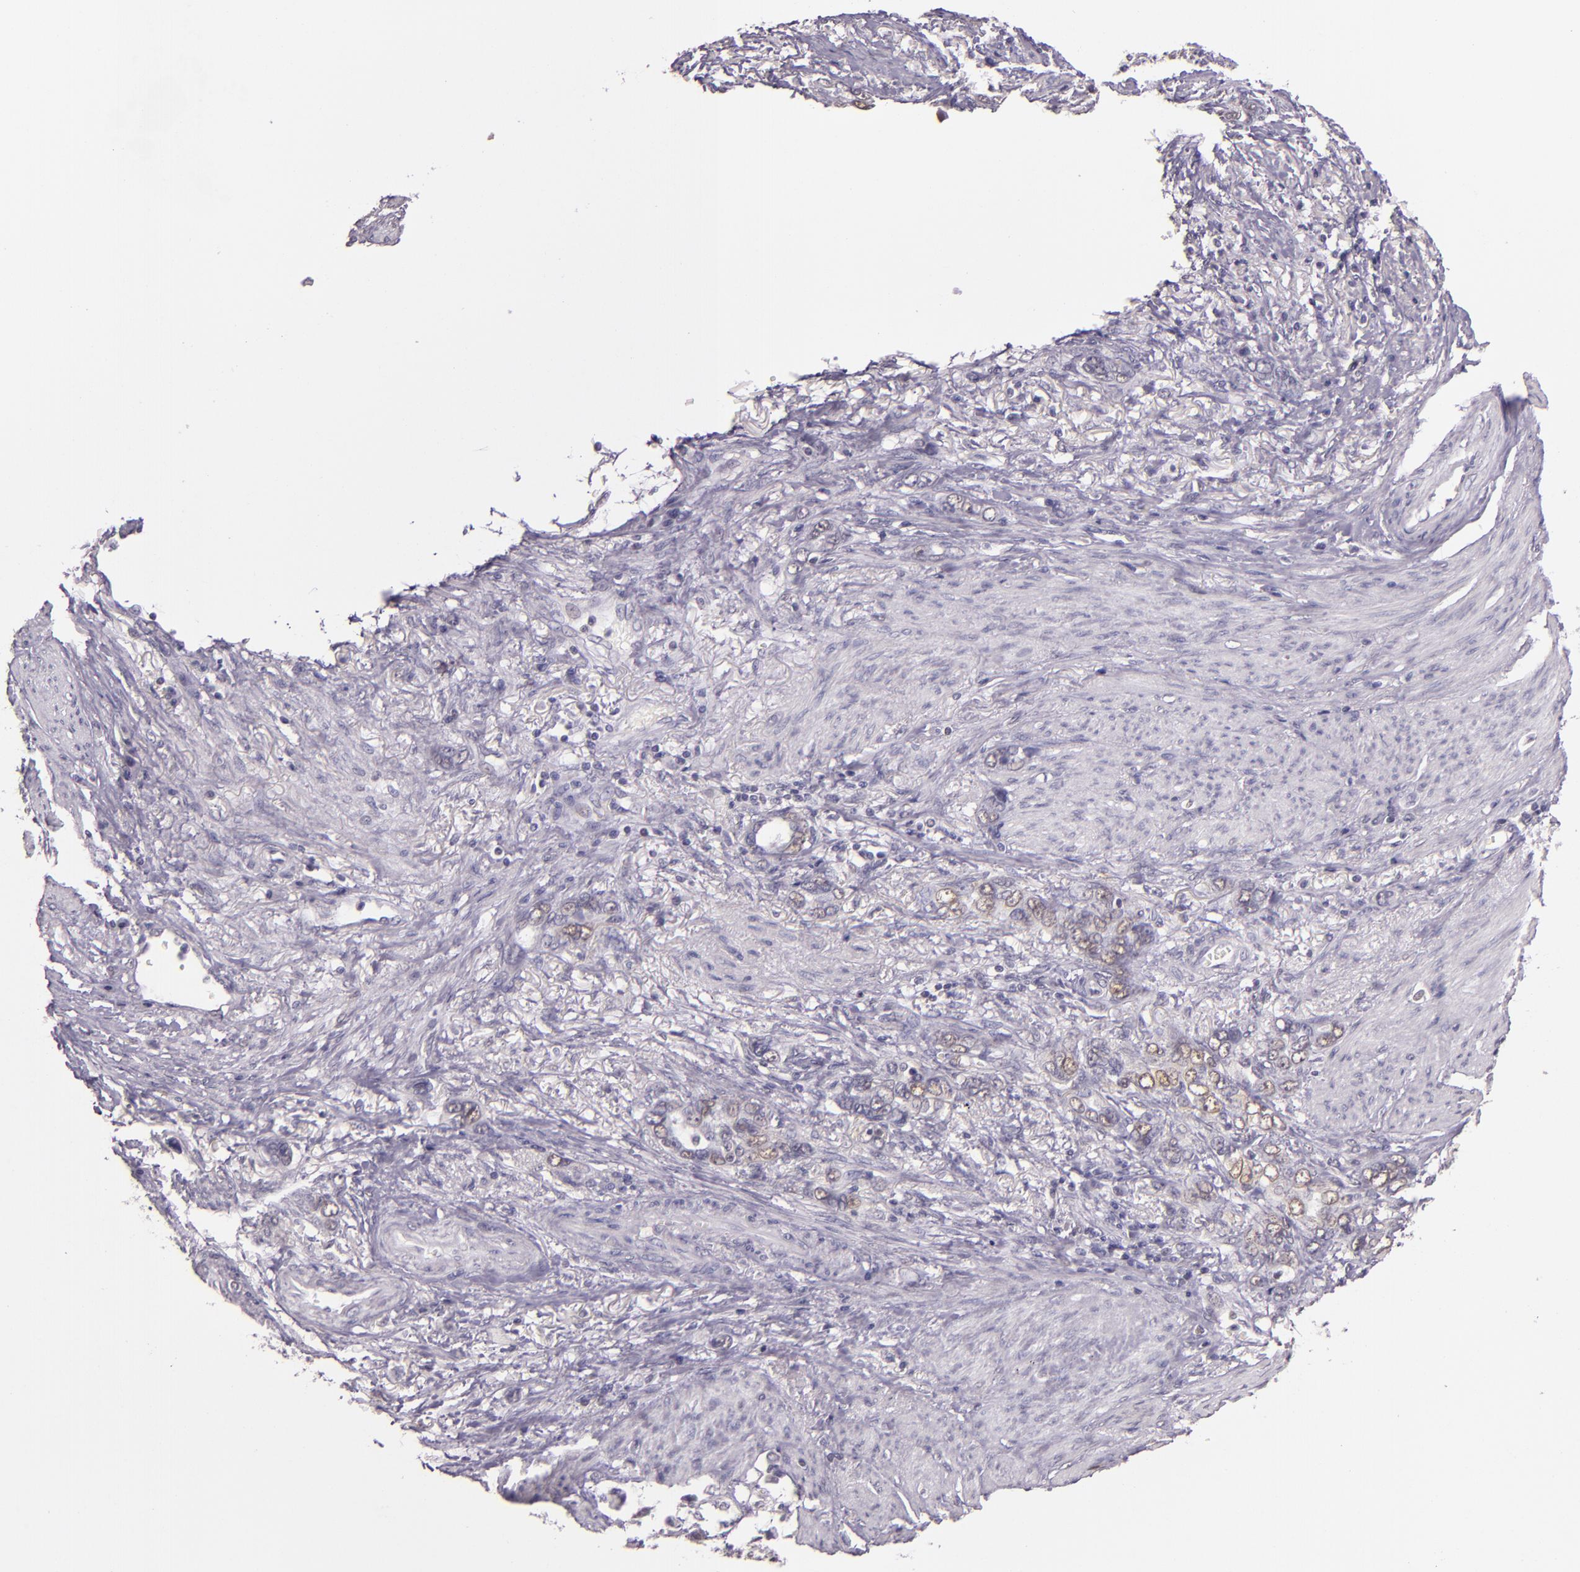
{"staining": {"intensity": "weak", "quantity": "25%-75%", "location": "nuclear"}, "tissue": "stomach cancer", "cell_type": "Tumor cells", "image_type": "cancer", "snomed": [{"axis": "morphology", "description": "Adenocarcinoma, NOS"}, {"axis": "topography", "description": "Stomach"}], "caption": "Tumor cells exhibit low levels of weak nuclear expression in approximately 25%-75% of cells in human stomach cancer (adenocarcinoma).", "gene": "HSPA8", "patient": {"sex": "male", "age": 78}}